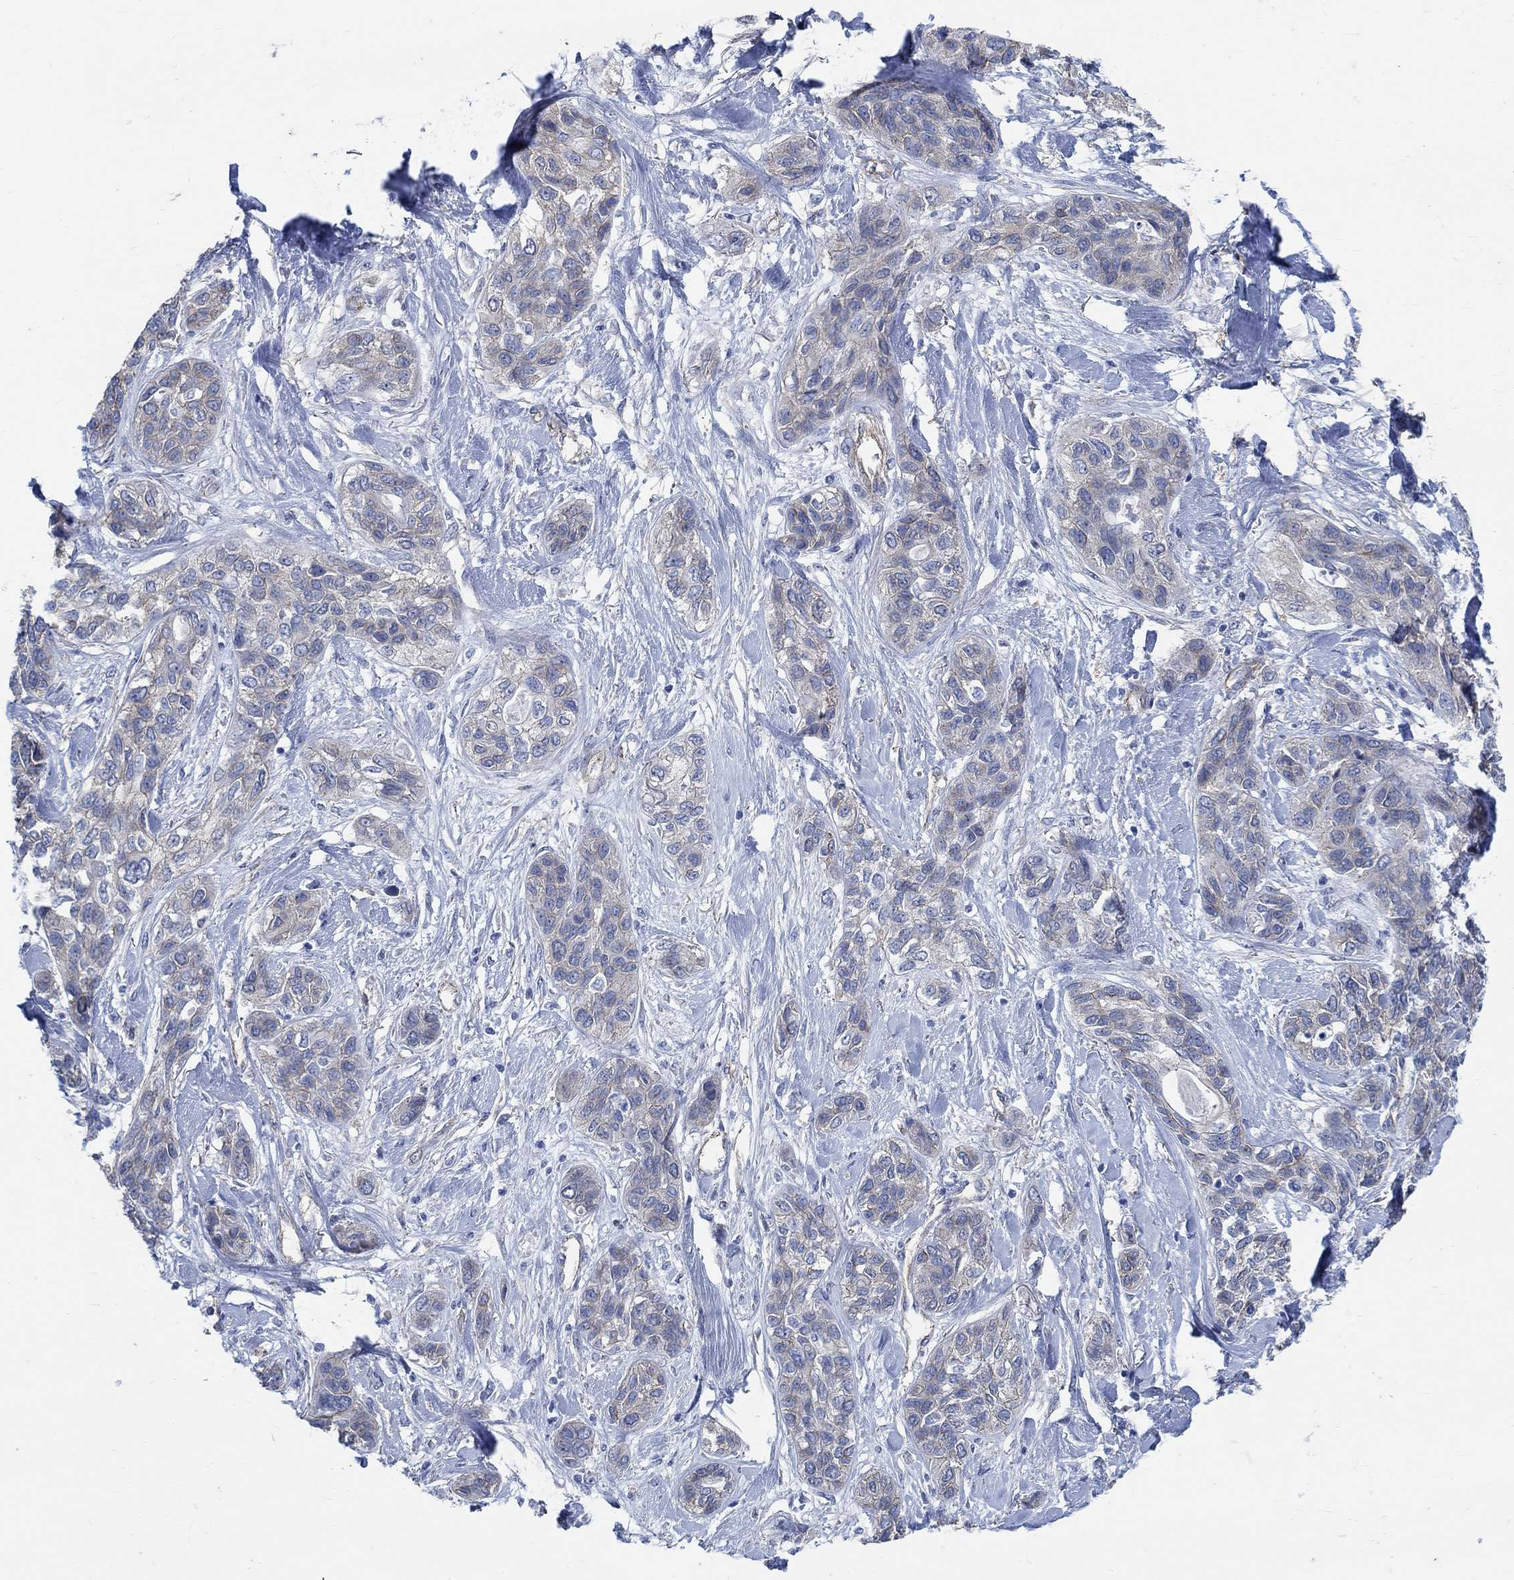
{"staining": {"intensity": "negative", "quantity": "none", "location": "none"}, "tissue": "lung cancer", "cell_type": "Tumor cells", "image_type": "cancer", "snomed": [{"axis": "morphology", "description": "Squamous cell carcinoma, NOS"}, {"axis": "topography", "description": "Lung"}], "caption": "Immunohistochemistry histopathology image of human squamous cell carcinoma (lung) stained for a protein (brown), which displays no positivity in tumor cells.", "gene": "TMEM198", "patient": {"sex": "female", "age": 70}}